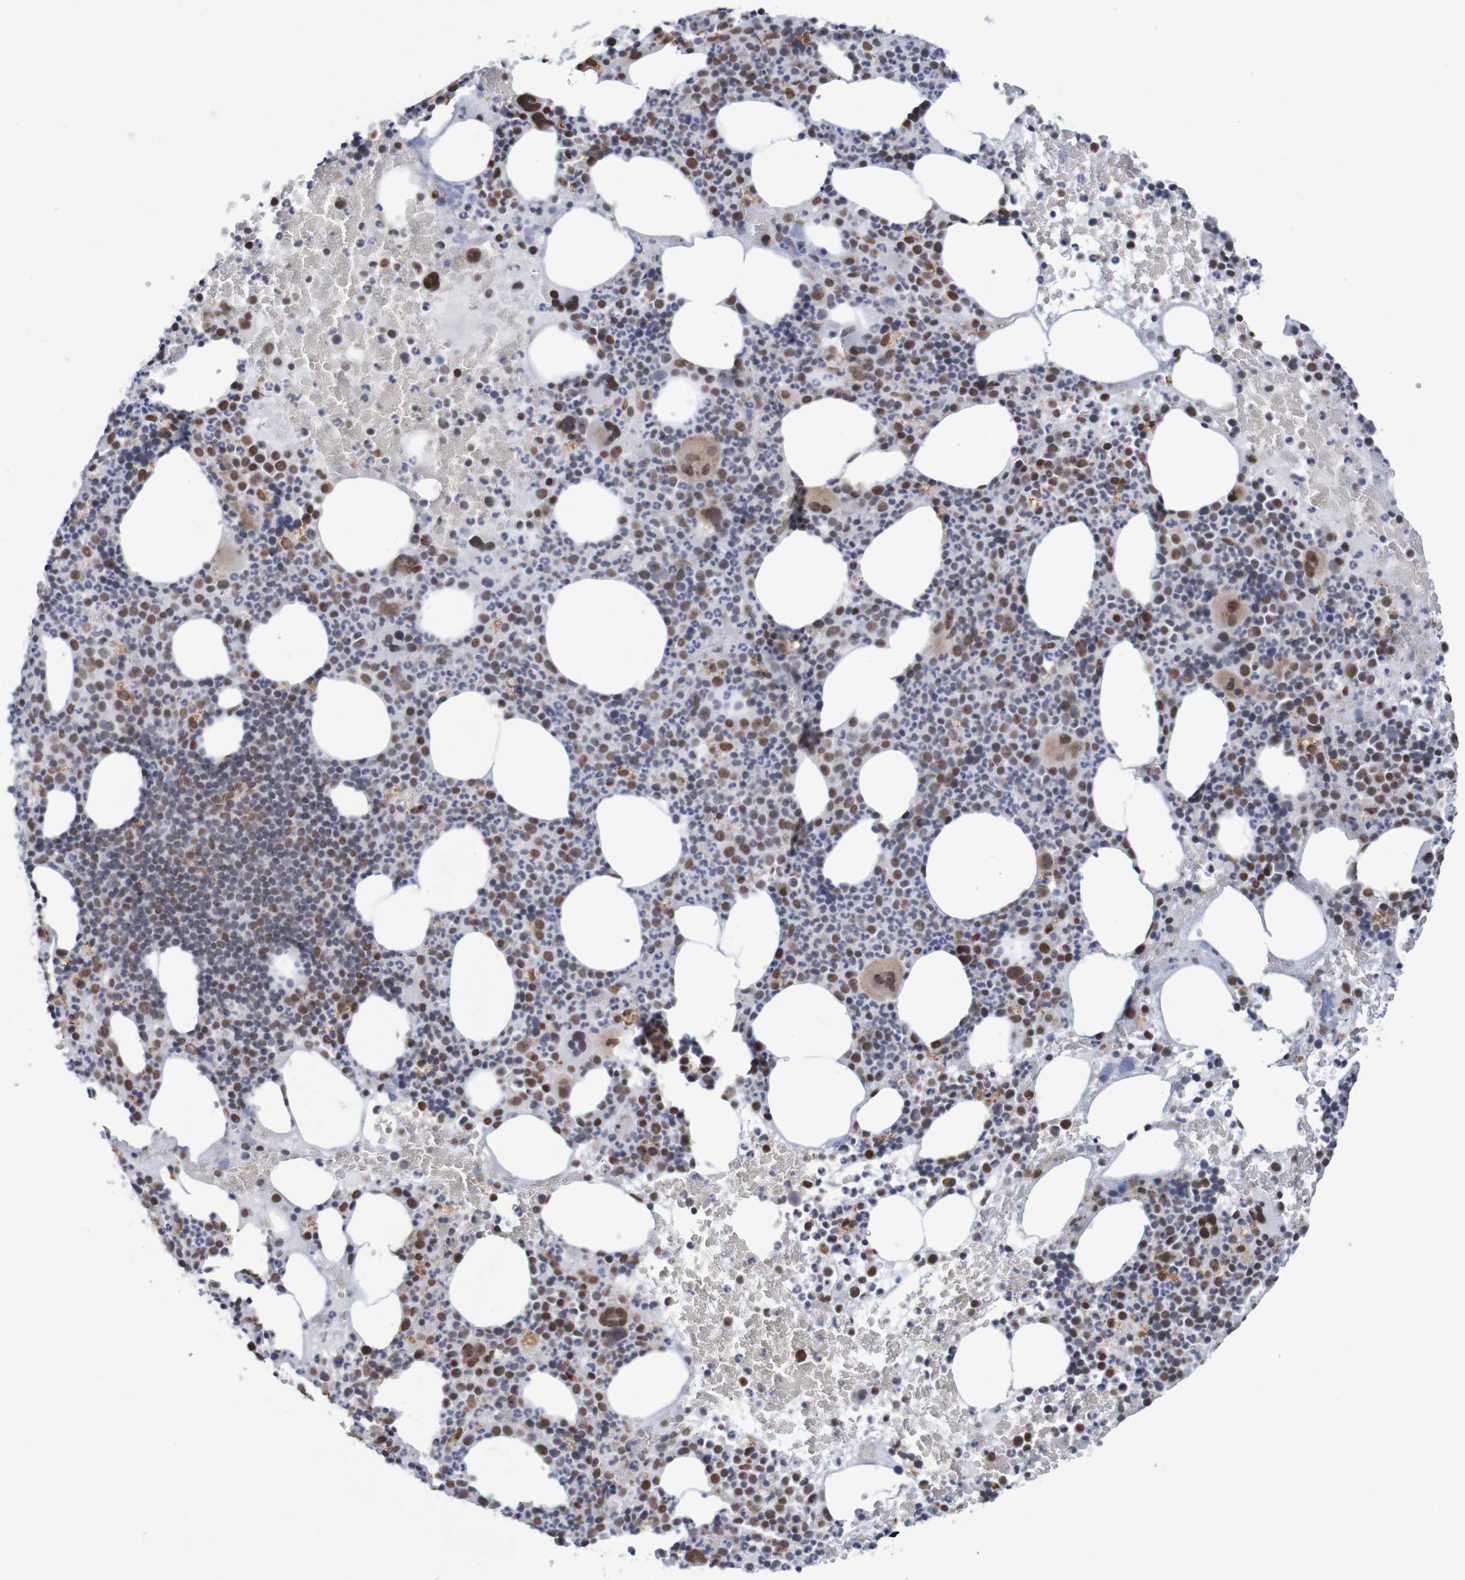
{"staining": {"intensity": "strong", "quantity": "25%-75%", "location": "nuclear"}, "tissue": "bone marrow", "cell_type": "Hematopoietic cells", "image_type": "normal", "snomed": [{"axis": "morphology", "description": "Normal tissue, NOS"}, {"axis": "morphology", "description": "Inflammation, NOS"}, {"axis": "topography", "description": "Bone marrow"}], "caption": "Immunohistochemical staining of normal bone marrow shows strong nuclear protein expression in about 25%-75% of hematopoietic cells.", "gene": "MRTFB", "patient": {"sex": "male", "age": 73}}